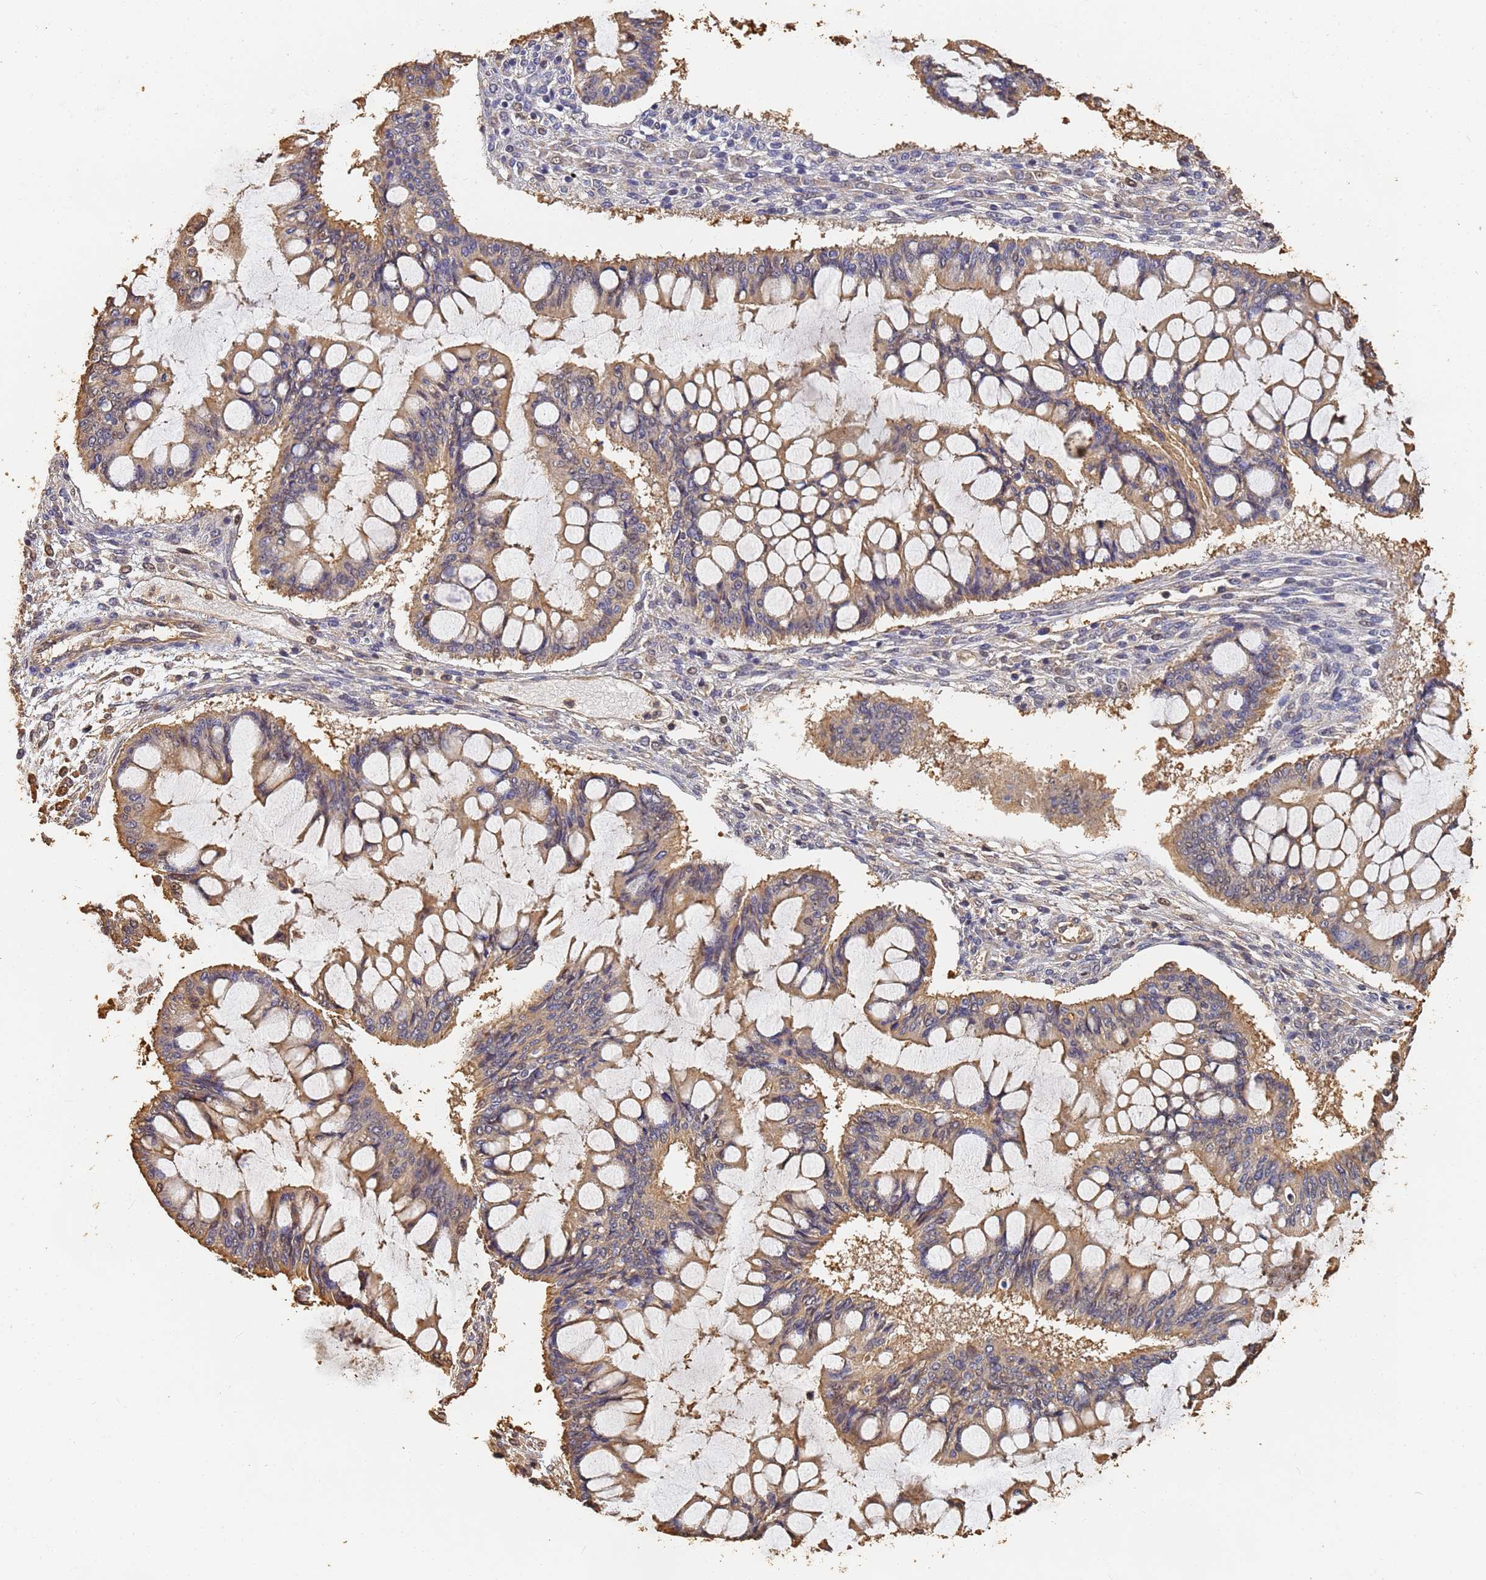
{"staining": {"intensity": "moderate", "quantity": "25%-75%", "location": "cytoplasmic/membranous"}, "tissue": "ovarian cancer", "cell_type": "Tumor cells", "image_type": "cancer", "snomed": [{"axis": "morphology", "description": "Cystadenocarcinoma, mucinous, NOS"}, {"axis": "topography", "description": "Ovary"}], "caption": "This photomicrograph exhibits IHC staining of ovarian cancer (mucinous cystadenocarcinoma), with medium moderate cytoplasmic/membranous staining in approximately 25%-75% of tumor cells.", "gene": "JAK2", "patient": {"sex": "female", "age": 73}}